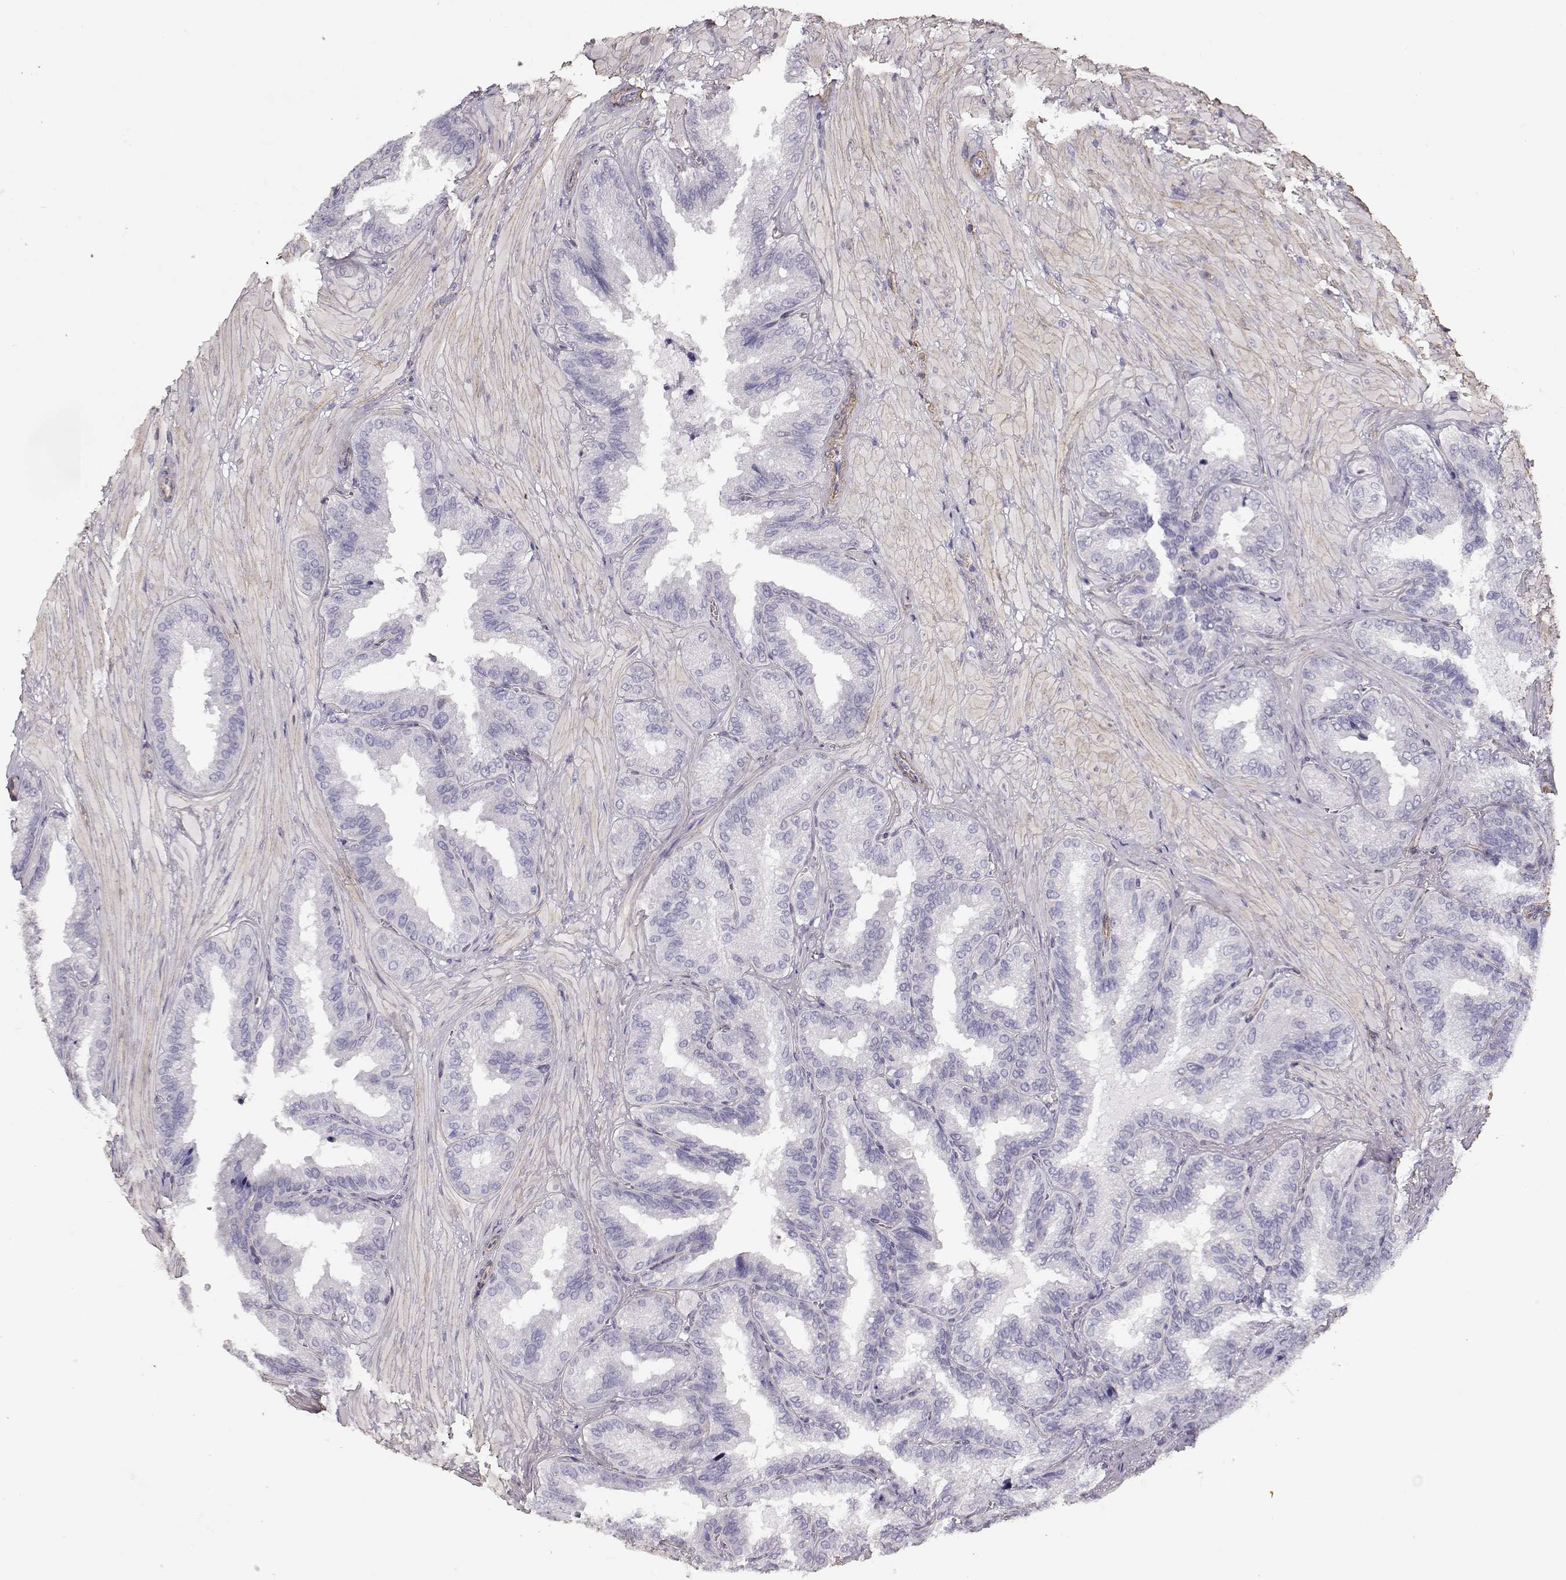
{"staining": {"intensity": "negative", "quantity": "none", "location": "none"}, "tissue": "seminal vesicle", "cell_type": "Glandular cells", "image_type": "normal", "snomed": [{"axis": "morphology", "description": "Normal tissue, NOS"}, {"axis": "topography", "description": "Seminal veicle"}], "caption": "Seminal vesicle stained for a protein using immunohistochemistry shows no positivity glandular cells.", "gene": "LAMC1", "patient": {"sex": "male", "age": 37}}